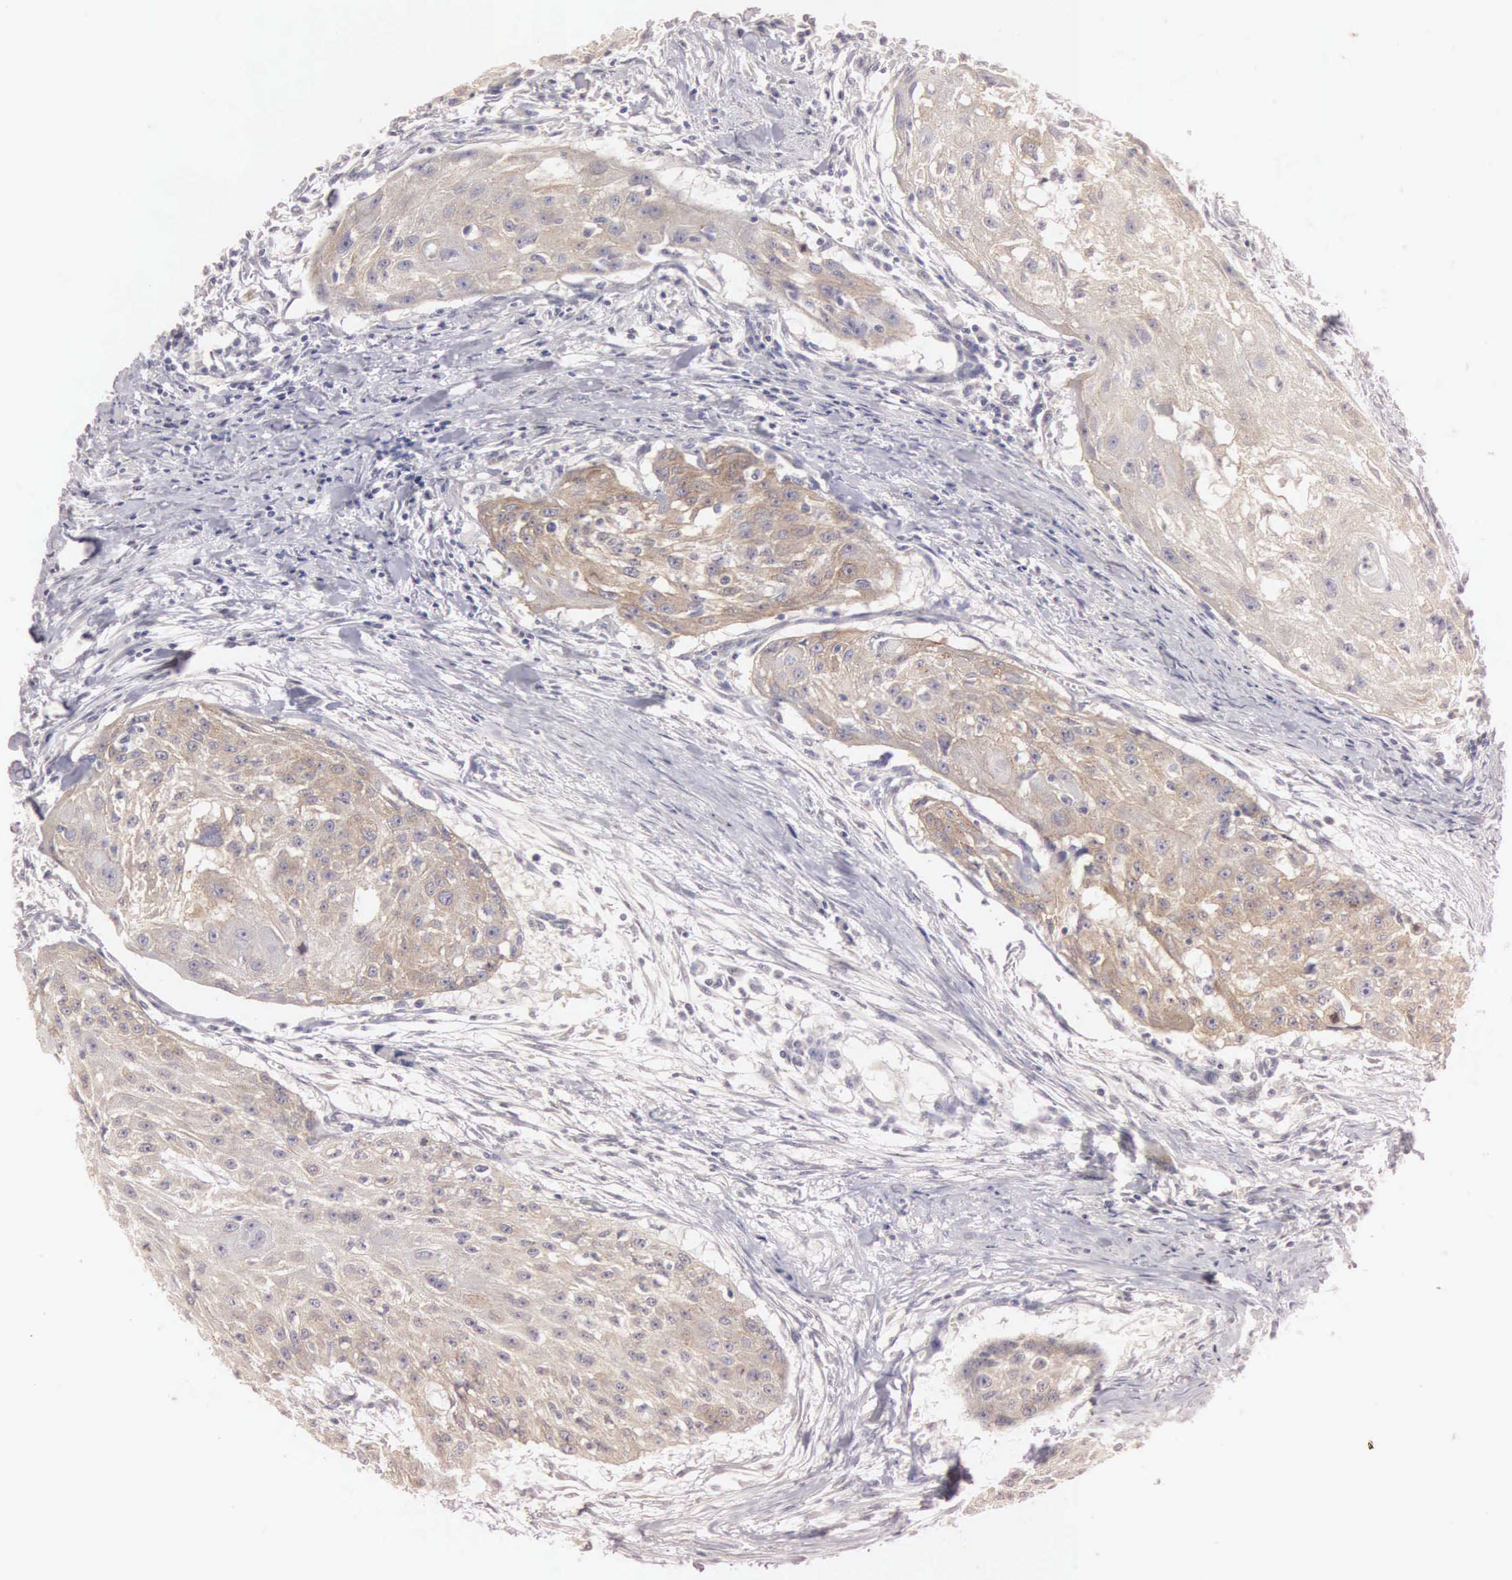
{"staining": {"intensity": "moderate", "quantity": ">75%", "location": "cytoplasmic/membranous"}, "tissue": "head and neck cancer", "cell_type": "Tumor cells", "image_type": "cancer", "snomed": [{"axis": "morphology", "description": "Squamous cell carcinoma, NOS"}, {"axis": "topography", "description": "Head-Neck"}], "caption": "Protein analysis of squamous cell carcinoma (head and neck) tissue shows moderate cytoplasmic/membranous expression in approximately >75% of tumor cells.", "gene": "CEP170B", "patient": {"sex": "male", "age": 64}}